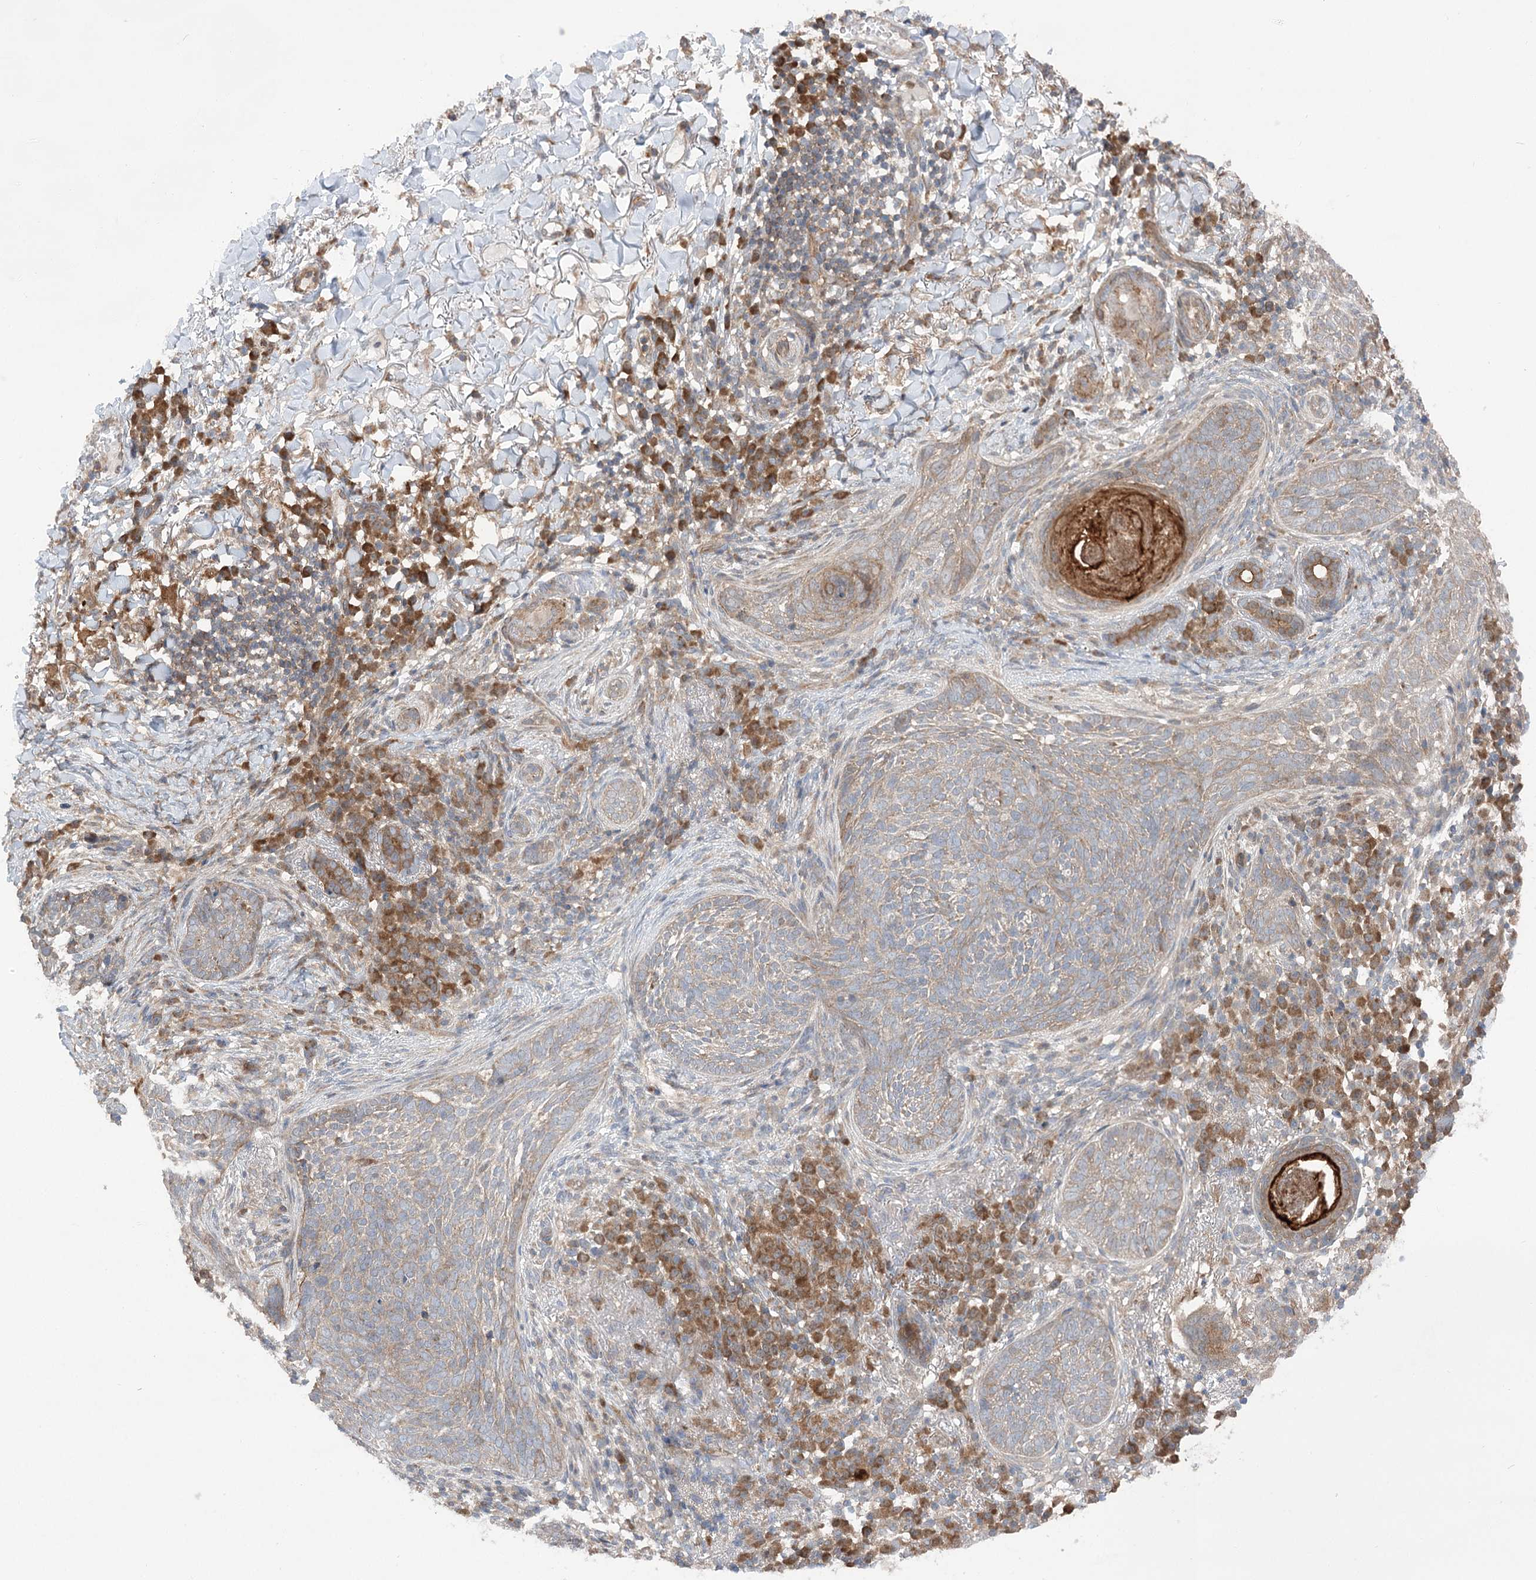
{"staining": {"intensity": "weak", "quantity": ">75%", "location": "cytoplasmic/membranous"}, "tissue": "skin cancer", "cell_type": "Tumor cells", "image_type": "cancer", "snomed": [{"axis": "morphology", "description": "Basal cell carcinoma"}, {"axis": "topography", "description": "Skin"}], "caption": "IHC (DAB (3,3'-diaminobenzidine)) staining of human skin cancer (basal cell carcinoma) displays weak cytoplasmic/membranous protein expression in approximately >75% of tumor cells. (DAB (3,3'-diaminobenzidine) IHC, brown staining for protein, blue staining for nuclei).", "gene": "VPS37B", "patient": {"sex": "male", "age": 85}}